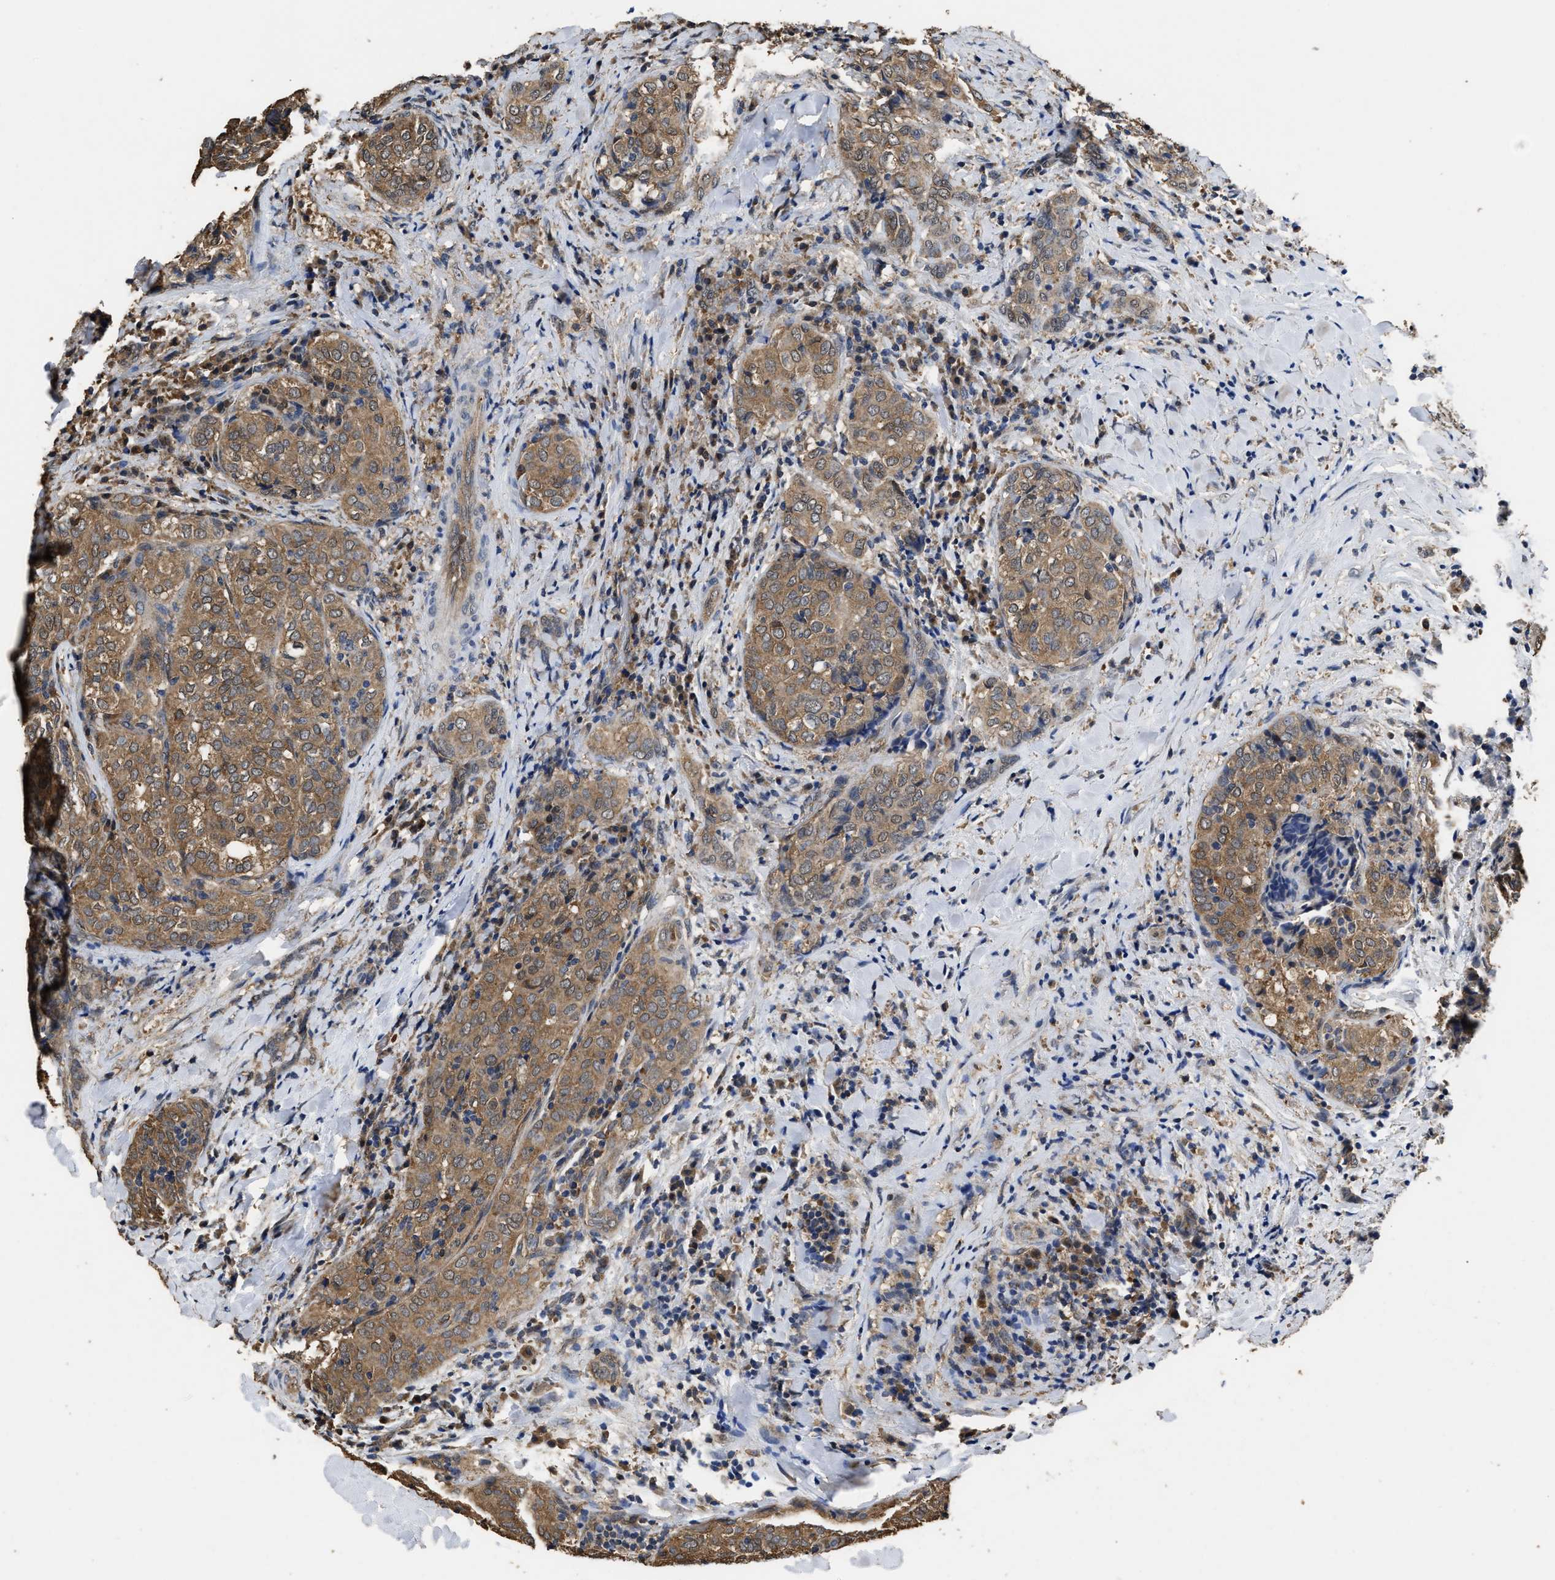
{"staining": {"intensity": "moderate", "quantity": ">75%", "location": "cytoplasmic/membranous"}, "tissue": "thyroid cancer", "cell_type": "Tumor cells", "image_type": "cancer", "snomed": [{"axis": "morphology", "description": "Normal tissue, NOS"}, {"axis": "morphology", "description": "Papillary adenocarcinoma, NOS"}, {"axis": "topography", "description": "Thyroid gland"}], "caption": "Immunohistochemistry (IHC) staining of thyroid cancer (papillary adenocarcinoma), which exhibits medium levels of moderate cytoplasmic/membranous expression in approximately >75% of tumor cells indicating moderate cytoplasmic/membranous protein positivity. The staining was performed using DAB (3,3'-diaminobenzidine) (brown) for protein detection and nuclei were counterstained in hematoxylin (blue).", "gene": "YWHAE", "patient": {"sex": "female", "age": 30}}